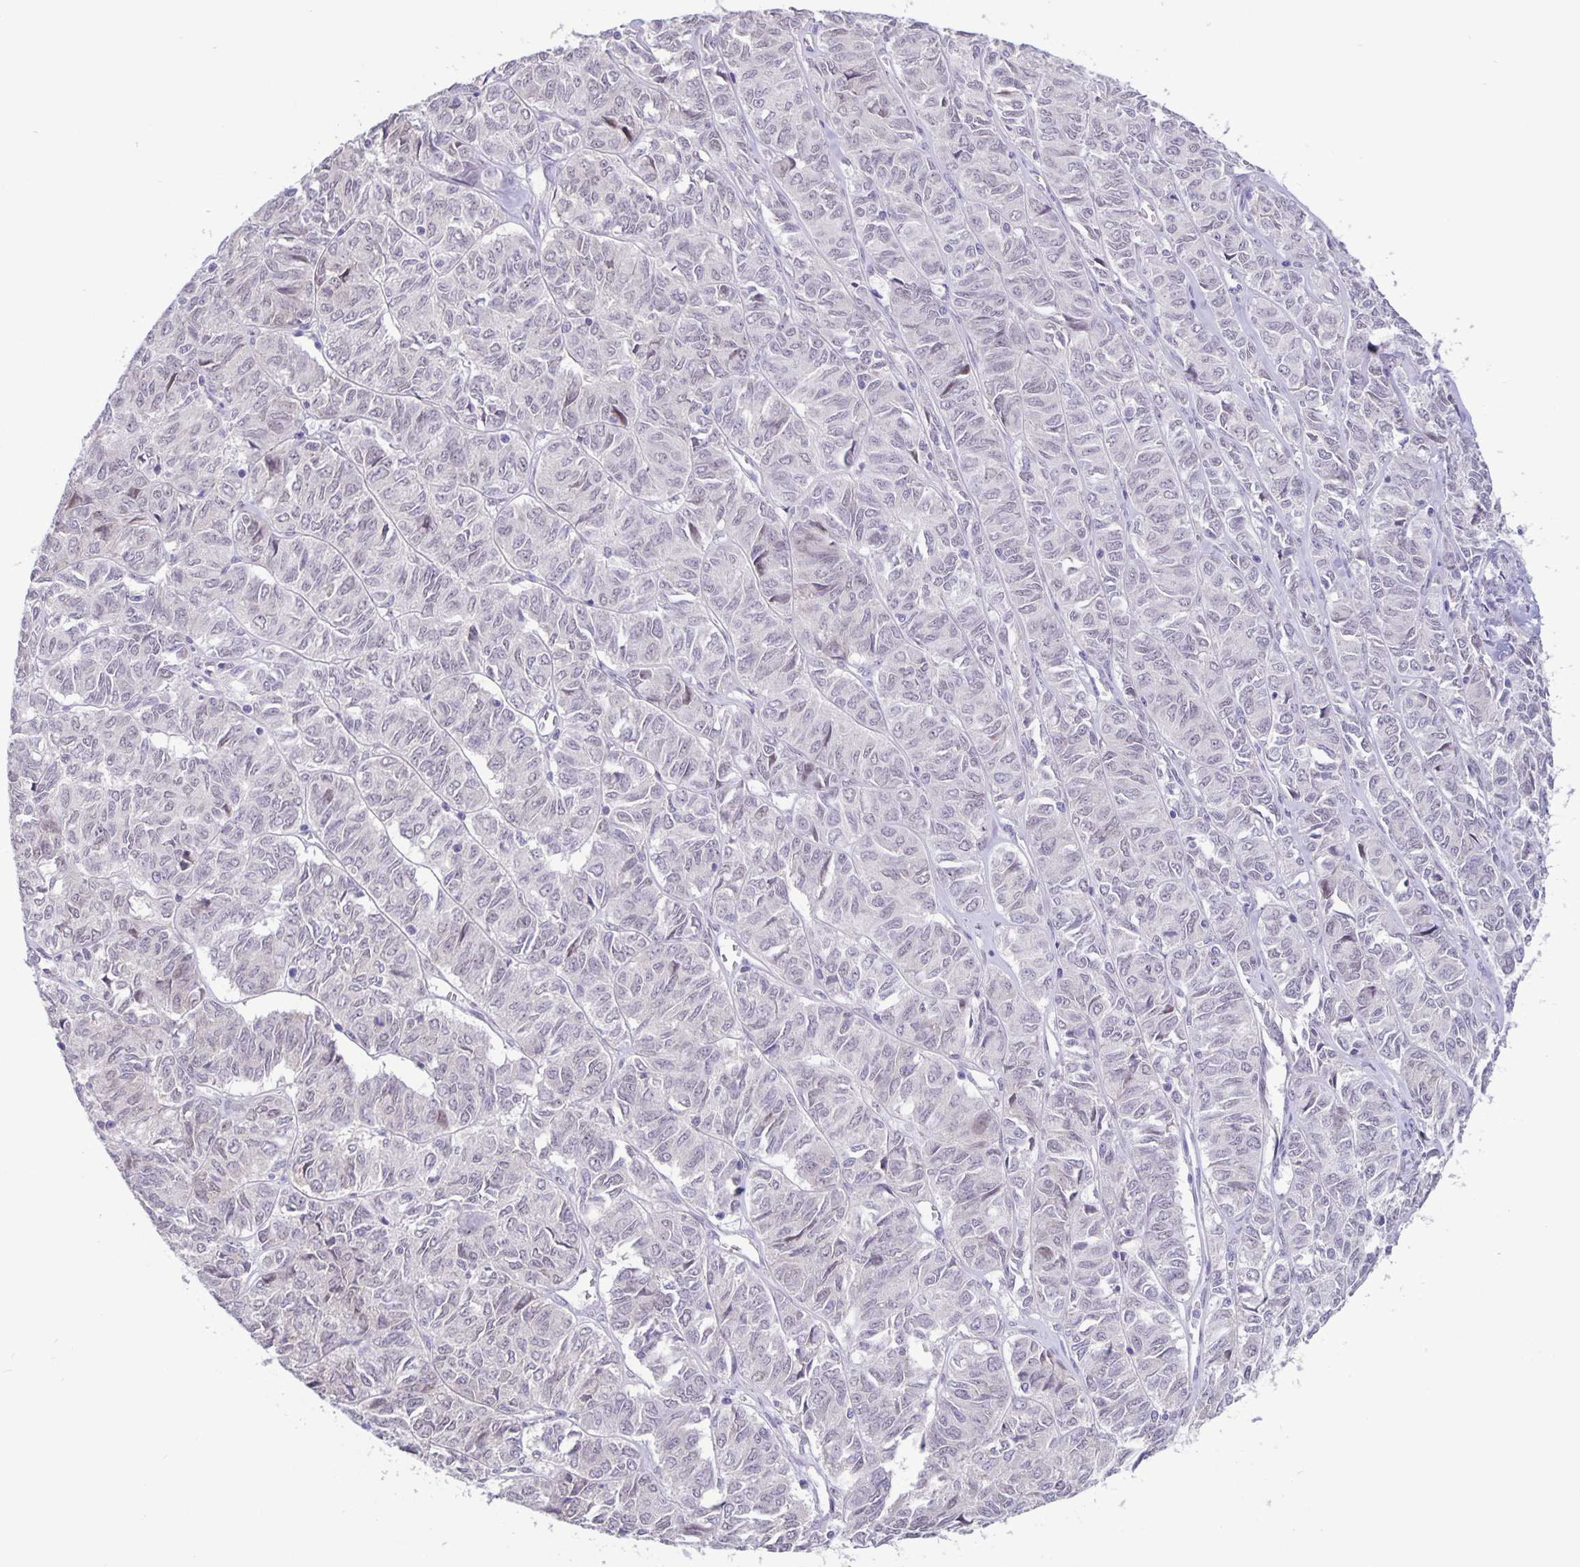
{"staining": {"intensity": "negative", "quantity": "none", "location": "none"}, "tissue": "ovarian cancer", "cell_type": "Tumor cells", "image_type": "cancer", "snomed": [{"axis": "morphology", "description": "Carcinoma, endometroid"}, {"axis": "topography", "description": "Ovary"}], "caption": "The photomicrograph demonstrates no significant positivity in tumor cells of ovarian cancer.", "gene": "ERMN", "patient": {"sex": "female", "age": 80}}